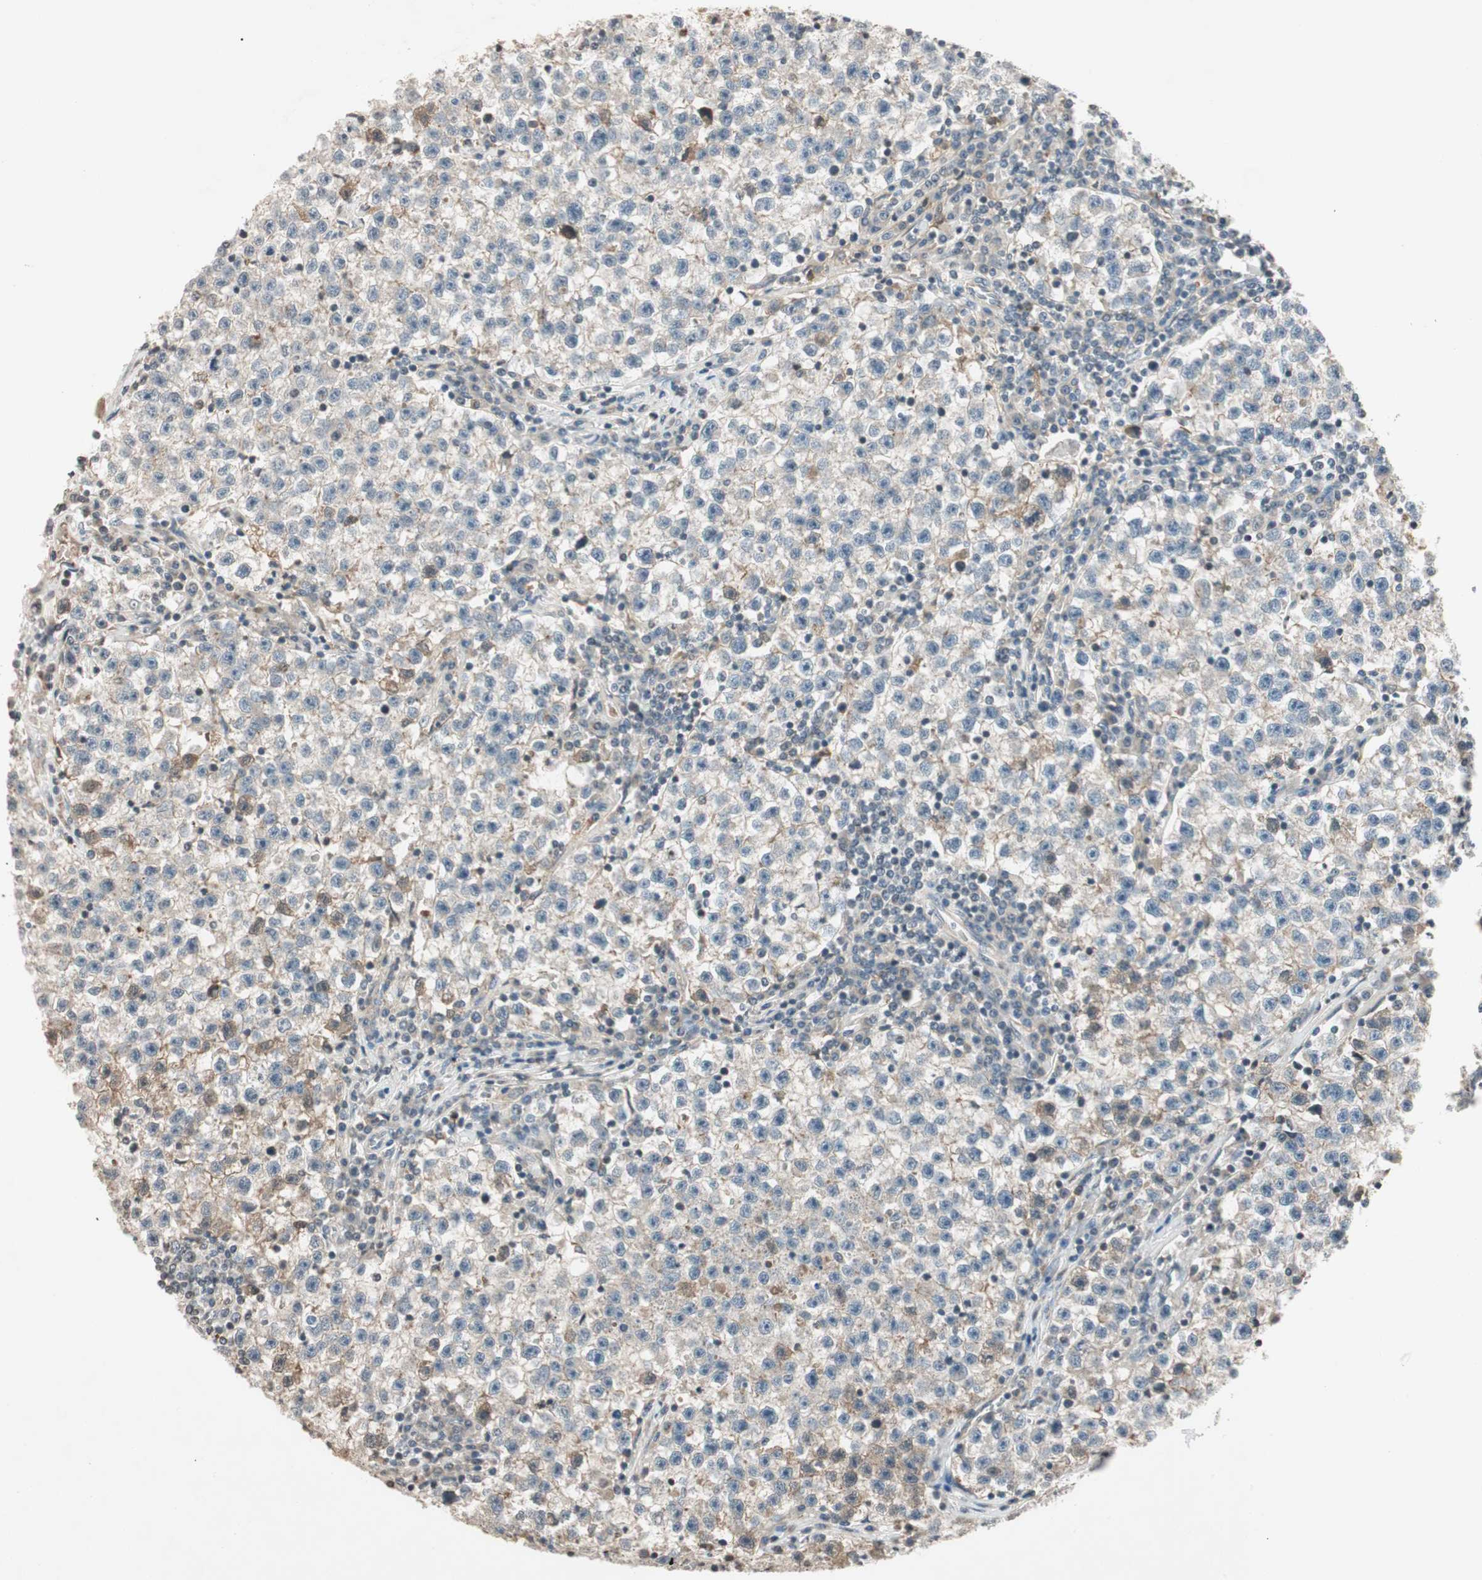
{"staining": {"intensity": "weak", "quantity": "25%-75%", "location": "cytoplasmic/membranous"}, "tissue": "testis cancer", "cell_type": "Tumor cells", "image_type": "cancer", "snomed": [{"axis": "morphology", "description": "Seminoma, NOS"}, {"axis": "topography", "description": "Testis"}], "caption": "Approximately 25%-75% of tumor cells in human testis cancer demonstrate weak cytoplasmic/membranous protein staining as visualized by brown immunohistochemical staining.", "gene": "GCLM", "patient": {"sex": "male", "age": 22}}